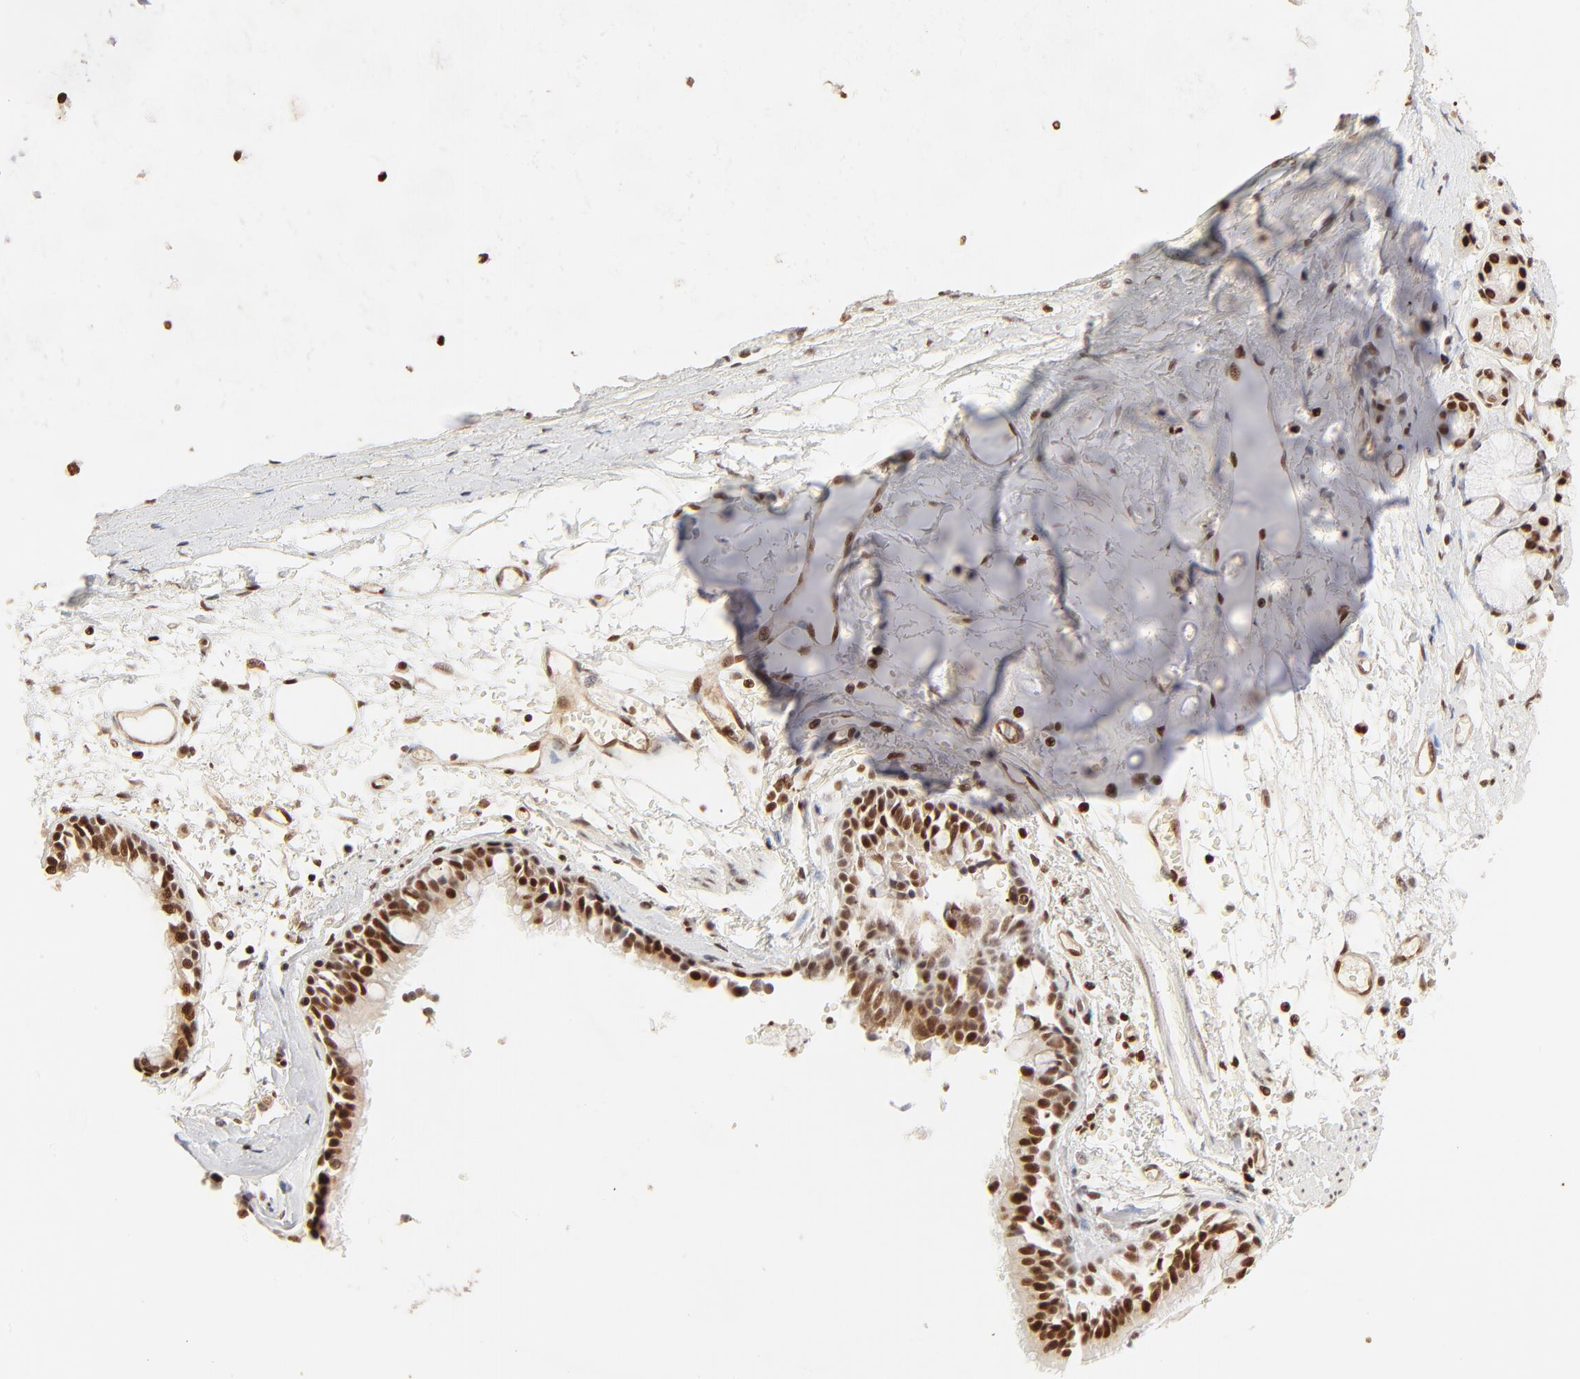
{"staining": {"intensity": "strong", "quantity": ">75%", "location": "cytoplasmic/membranous,nuclear"}, "tissue": "bronchus", "cell_type": "Respiratory epithelial cells", "image_type": "normal", "snomed": [{"axis": "morphology", "description": "Normal tissue, NOS"}, {"axis": "topography", "description": "Bronchus"}, {"axis": "topography", "description": "Lung"}], "caption": "Immunohistochemical staining of normal human bronchus exhibits >75% levels of strong cytoplasmic/membranous,nuclear protein staining in approximately >75% of respiratory epithelial cells.", "gene": "FAM50A", "patient": {"sex": "female", "age": 56}}